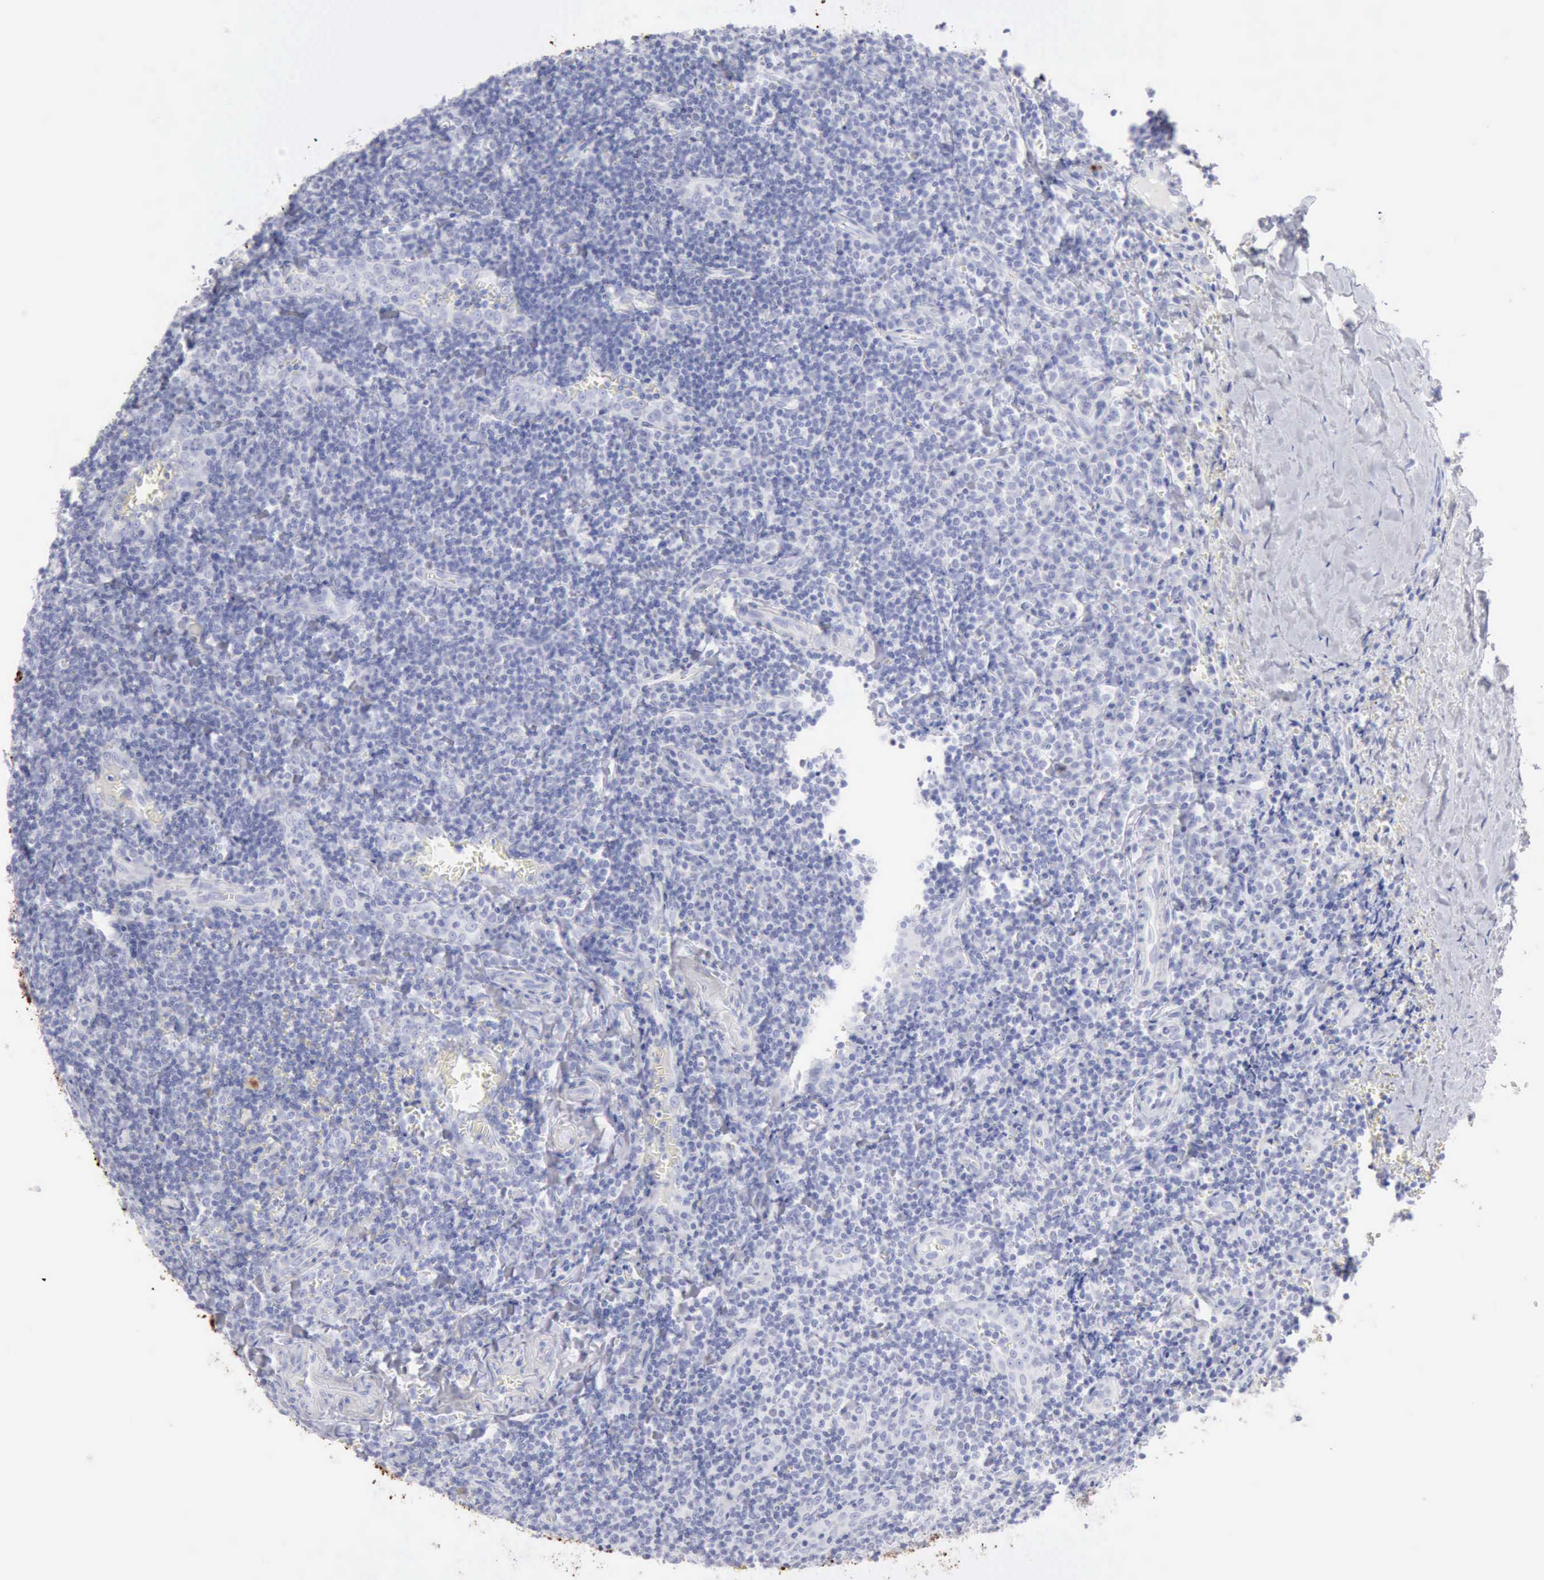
{"staining": {"intensity": "negative", "quantity": "none", "location": "none"}, "tissue": "tonsil", "cell_type": "Germinal center cells", "image_type": "normal", "snomed": [{"axis": "morphology", "description": "Normal tissue, NOS"}, {"axis": "topography", "description": "Tonsil"}], "caption": "Immunohistochemical staining of unremarkable tonsil demonstrates no significant positivity in germinal center cells.", "gene": "KRT5", "patient": {"sex": "male", "age": 20}}